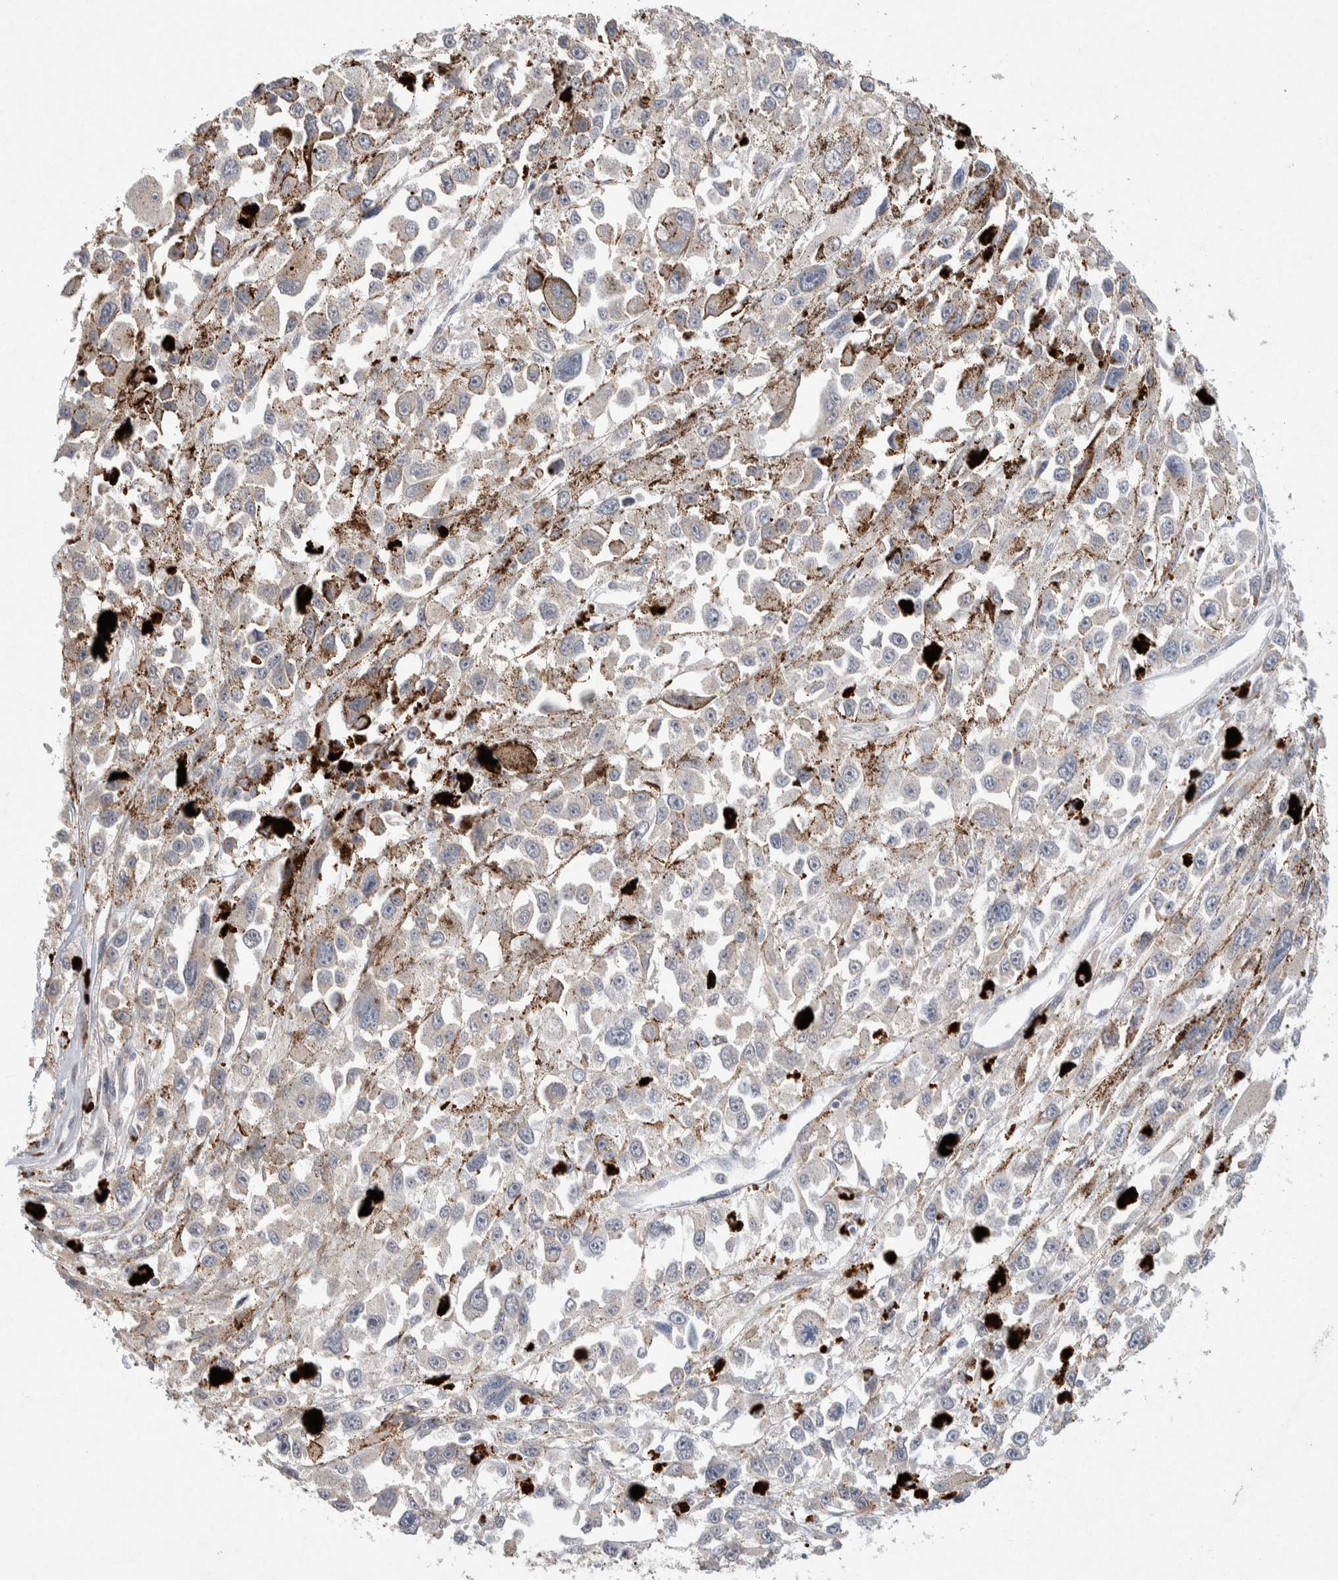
{"staining": {"intensity": "negative", "quantity": "none", "location": "none"}, "tissue": "melanoma", "cell_type": "Tumor cells", "image_type": "cancer", "snomed": [{"axis": "morphology", "description": "Malignant melanoma, Metastatic site"}, {"axis": "topography", "description": "Lymph node"}], "caption": "Immunohistochemical staining of human malignant melanoma (metastatic site) shows no significant expression in tumor cells.", "gene": "CMTM4", "patient": {"sex": "male", "age": 59}}